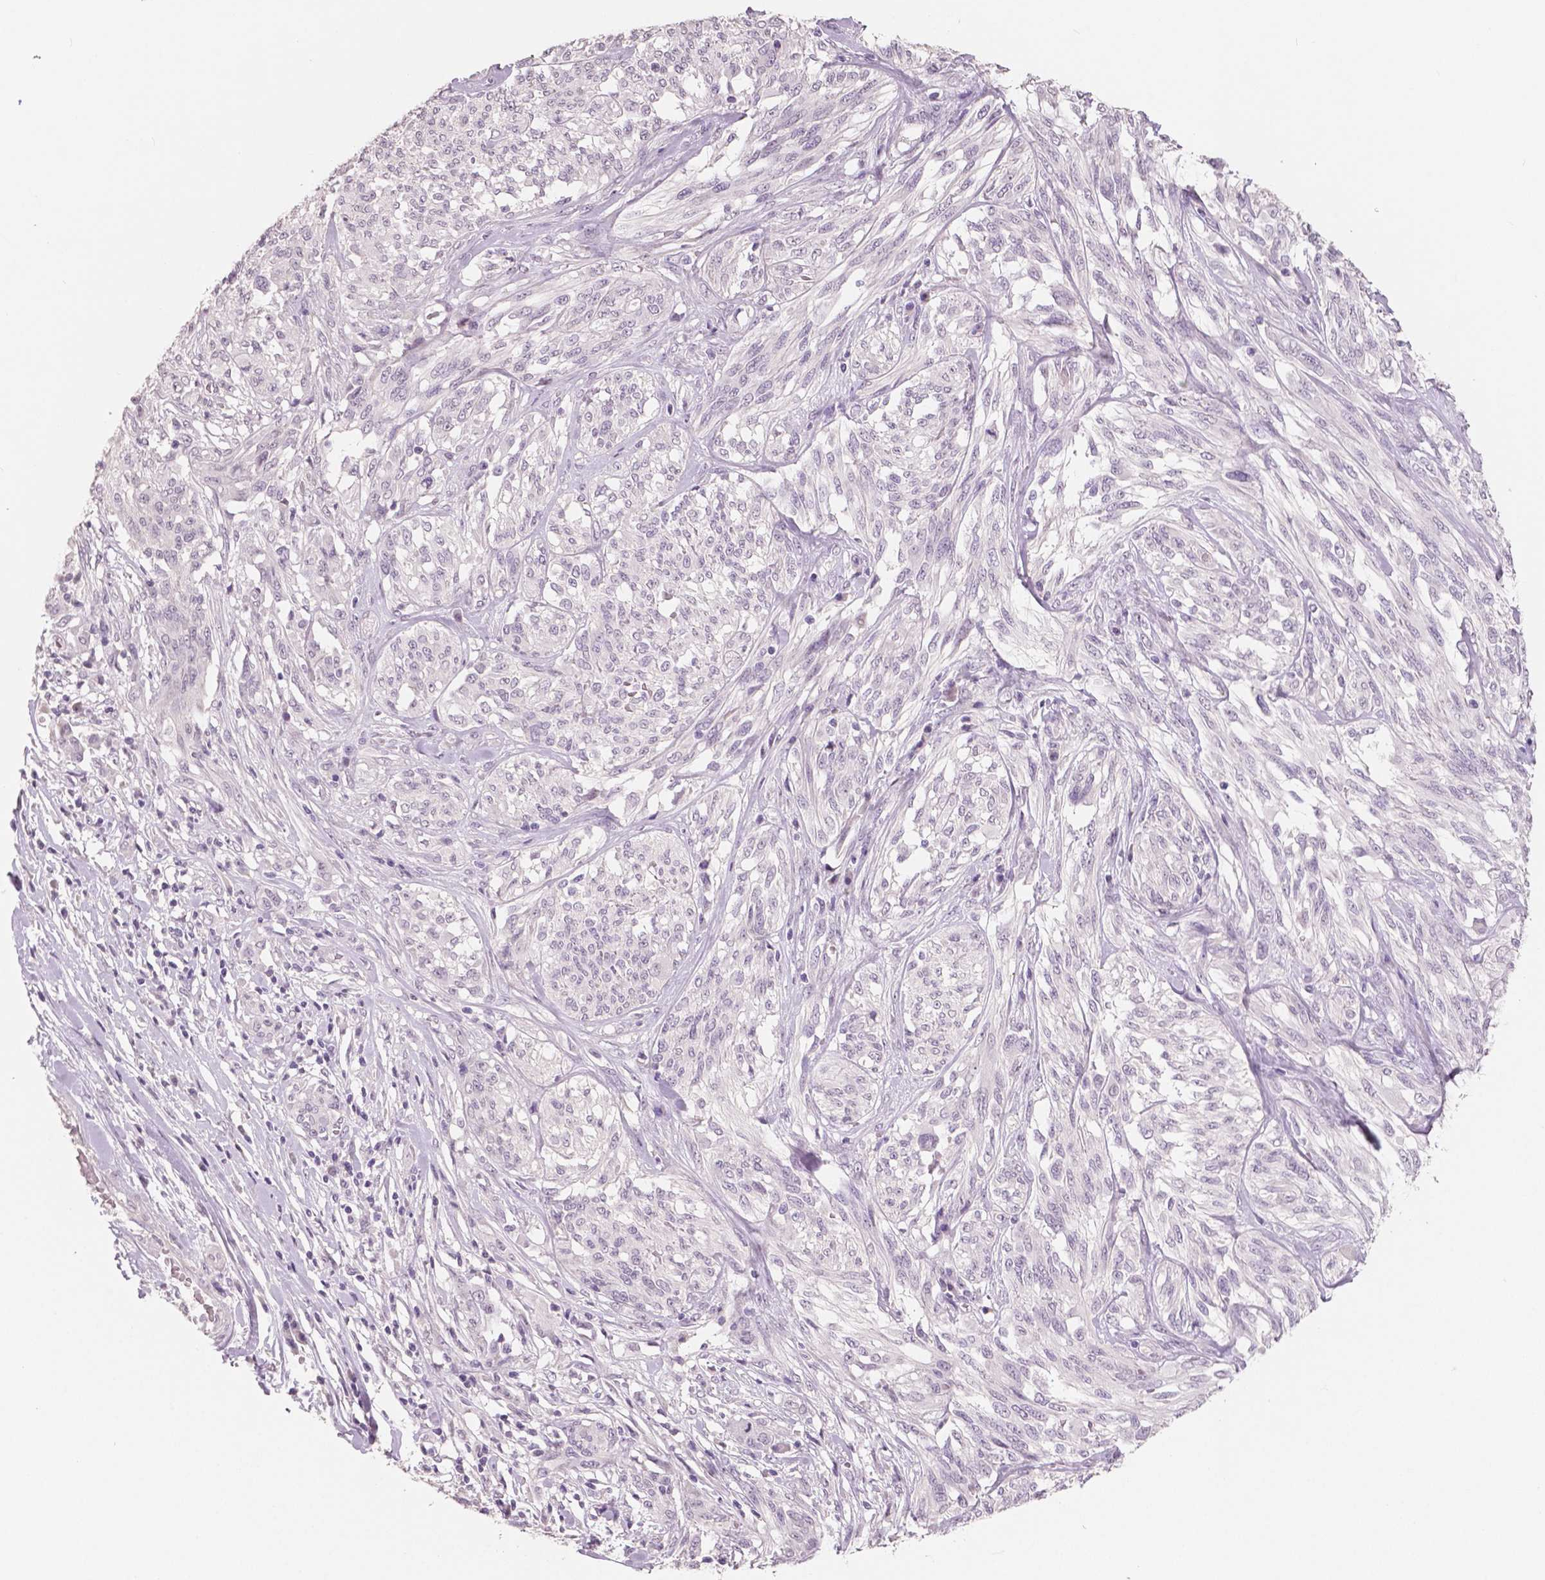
{"staining": {"intensity": "negative", "quantity": "none", "location": "none"}, "tissue": "melanoma", "cell_type": "Tumor cells", "image_type": "cancer", "snomed": [{"axis": "morphology", "description": "Malignant melanoma, NOS"}, {"axis": "topography", "description": "Skin"}], "caption": "Tumor cells are negative for brown protein staining in melanoma.", "gene": "NECAB1", "patient": {"sex": "female", "age": 91}}